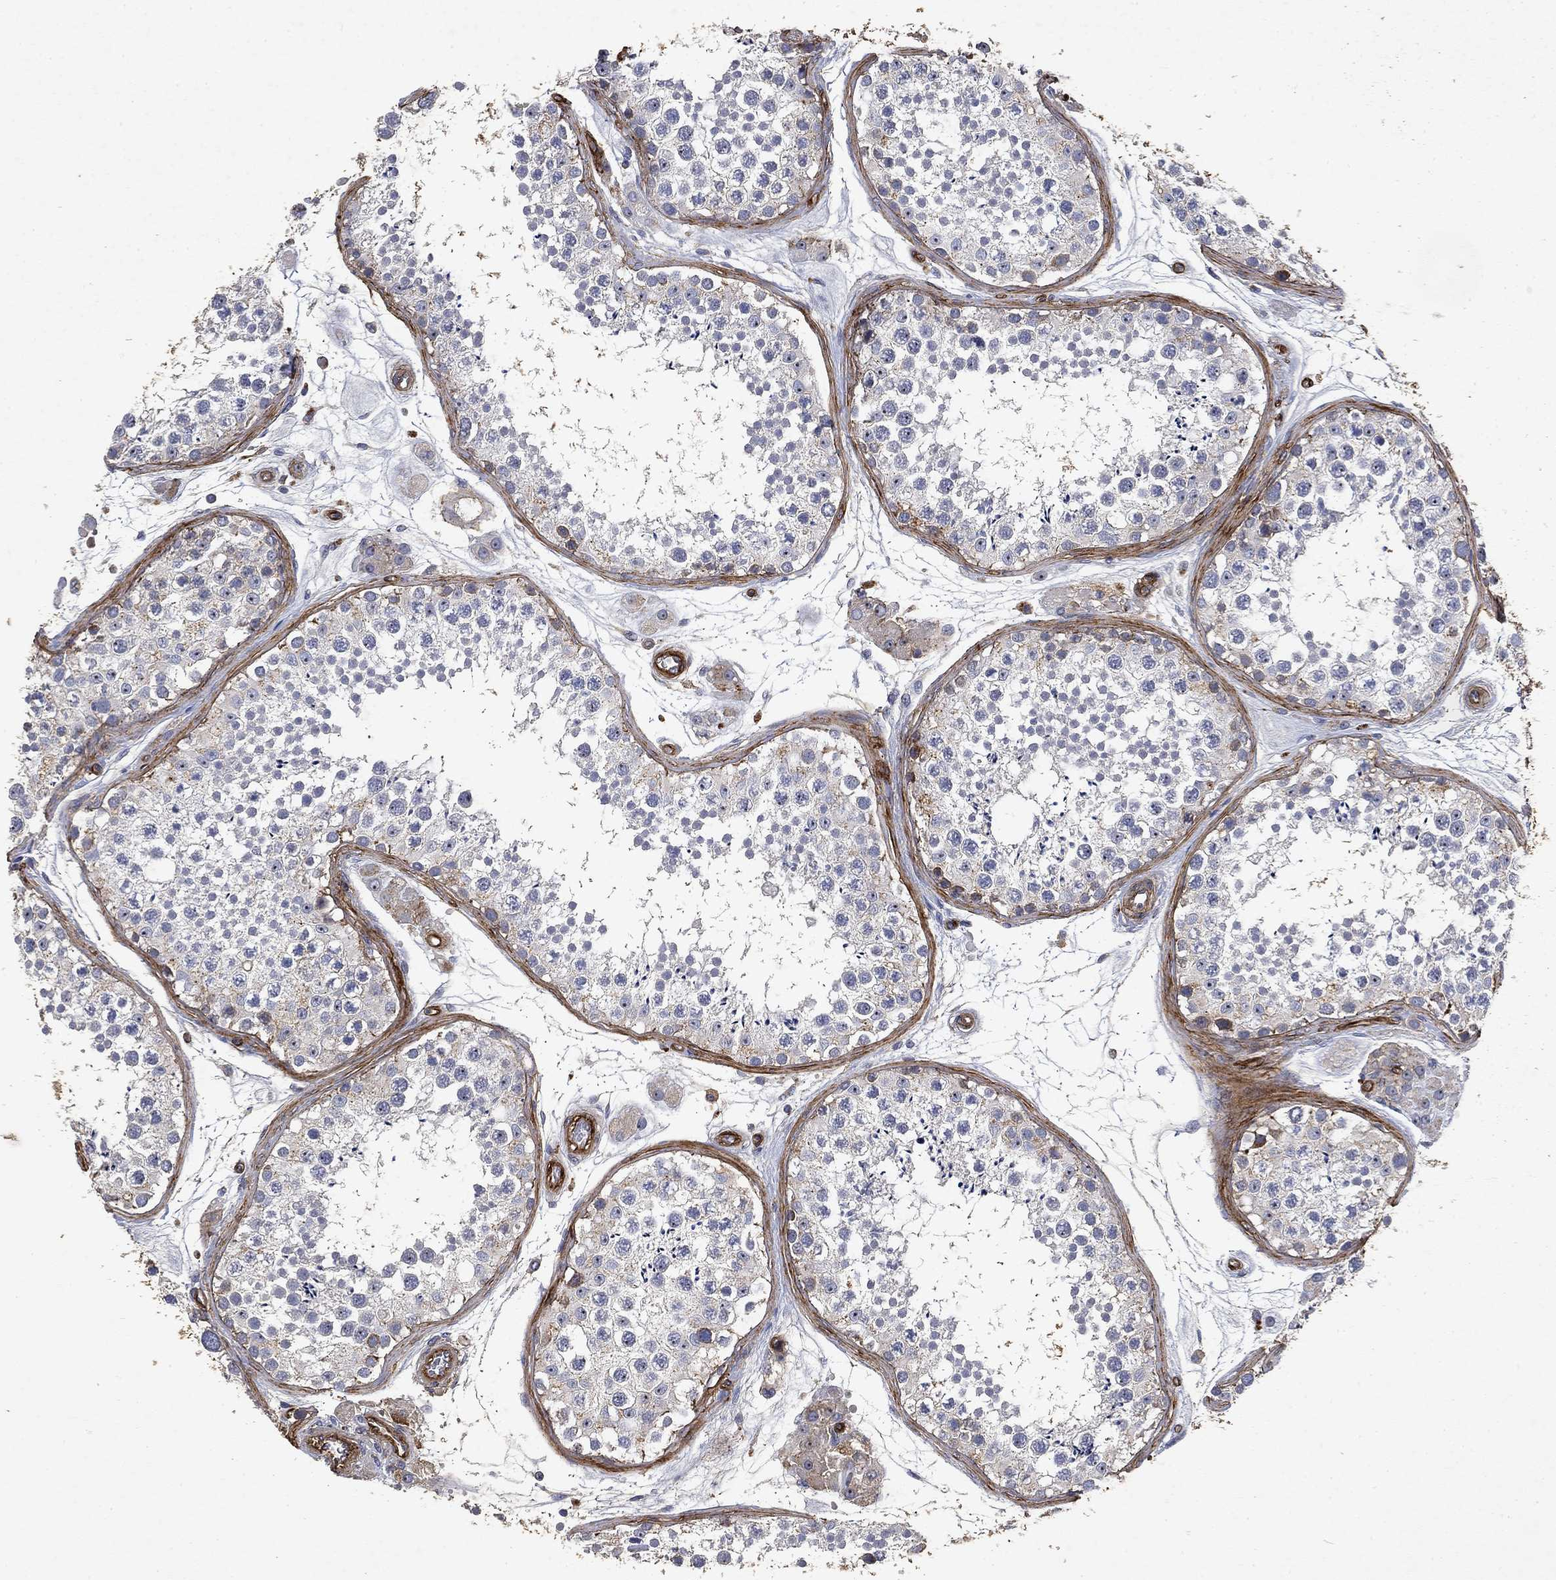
{"staining": {"intensity": "negative", "quantity": "none", "location": "none"}, "tissue": "testis", "cell_type": "Cells in seminiferous ducts", "image_type": "normal", "snomed": [{"axis": "morphology", "description": "Normal tissue, NOS"}, {"axis": "topography", "description": "Testis"}], "caption": "High power microscopy micrograph of an immunohistochemistry (IHC) photomicrograph of benign testis, revealing no significant expression in cells in seminiferous ducts.", "gene": "COL4A2", "patient": {"sex": "male", "age": 41}}